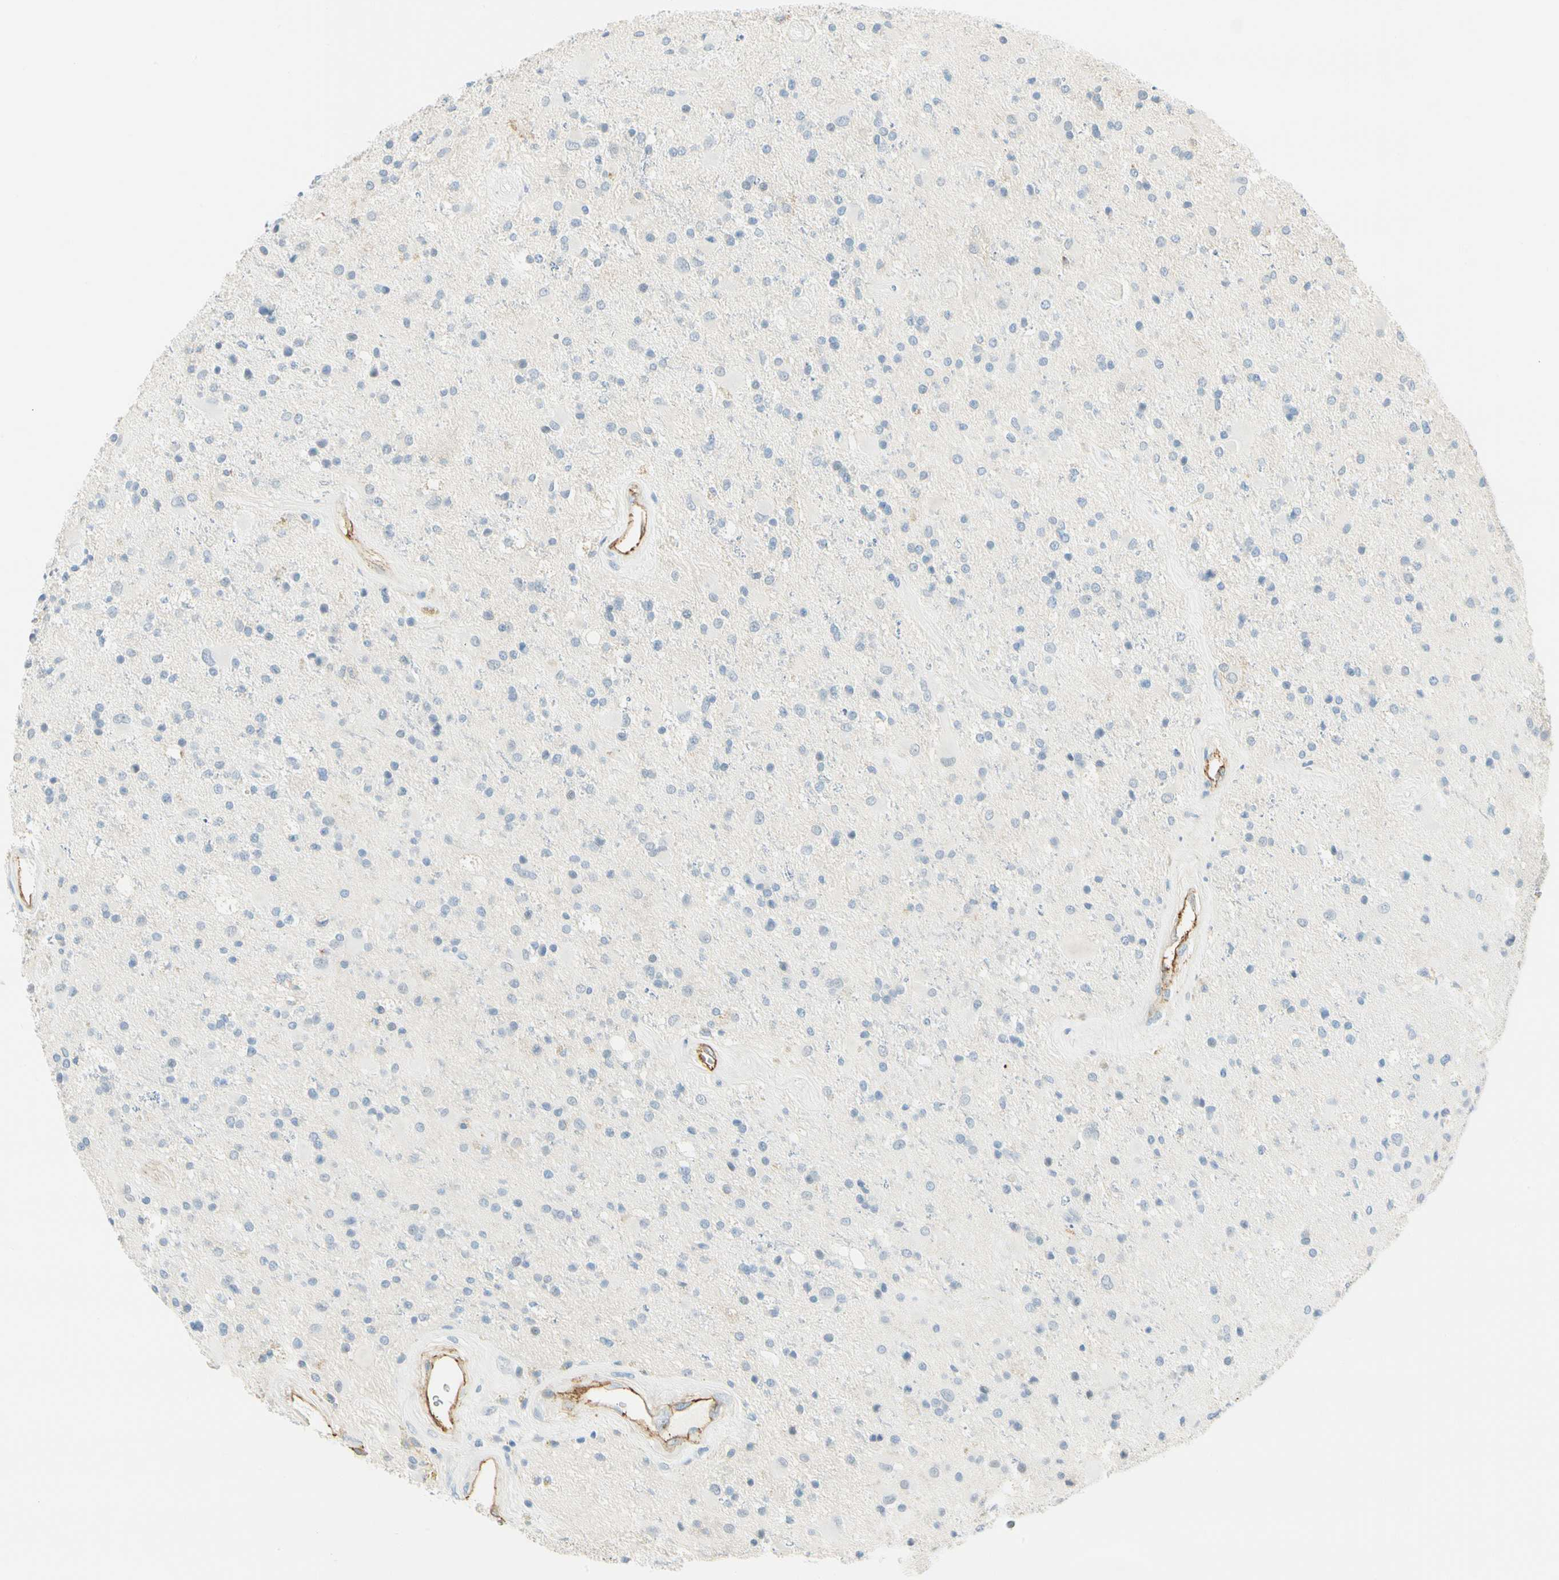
{"staining": {"intensity": "weak", "quantity": "<25%", "location": "cytoplasmic/membranous"}, "tissue": "glioma", "cell_type": "Tumor cells", "image_type": "cancer", "snomed": [{"axis": "morphology", "description": "Glioma, malignant, Low grade"}, {"axis": "topography", "description": "Brain"}], "caption": "The image shows no staining of tumor cells in glioma. The staining was performed using DAB to visualize the protein expression in brown, while the nuclei were stained in blue with hematoxylin (Magnification: 20x).", "gene": "VPS9D1", "patient": {"sex": "male", "age": 58}}